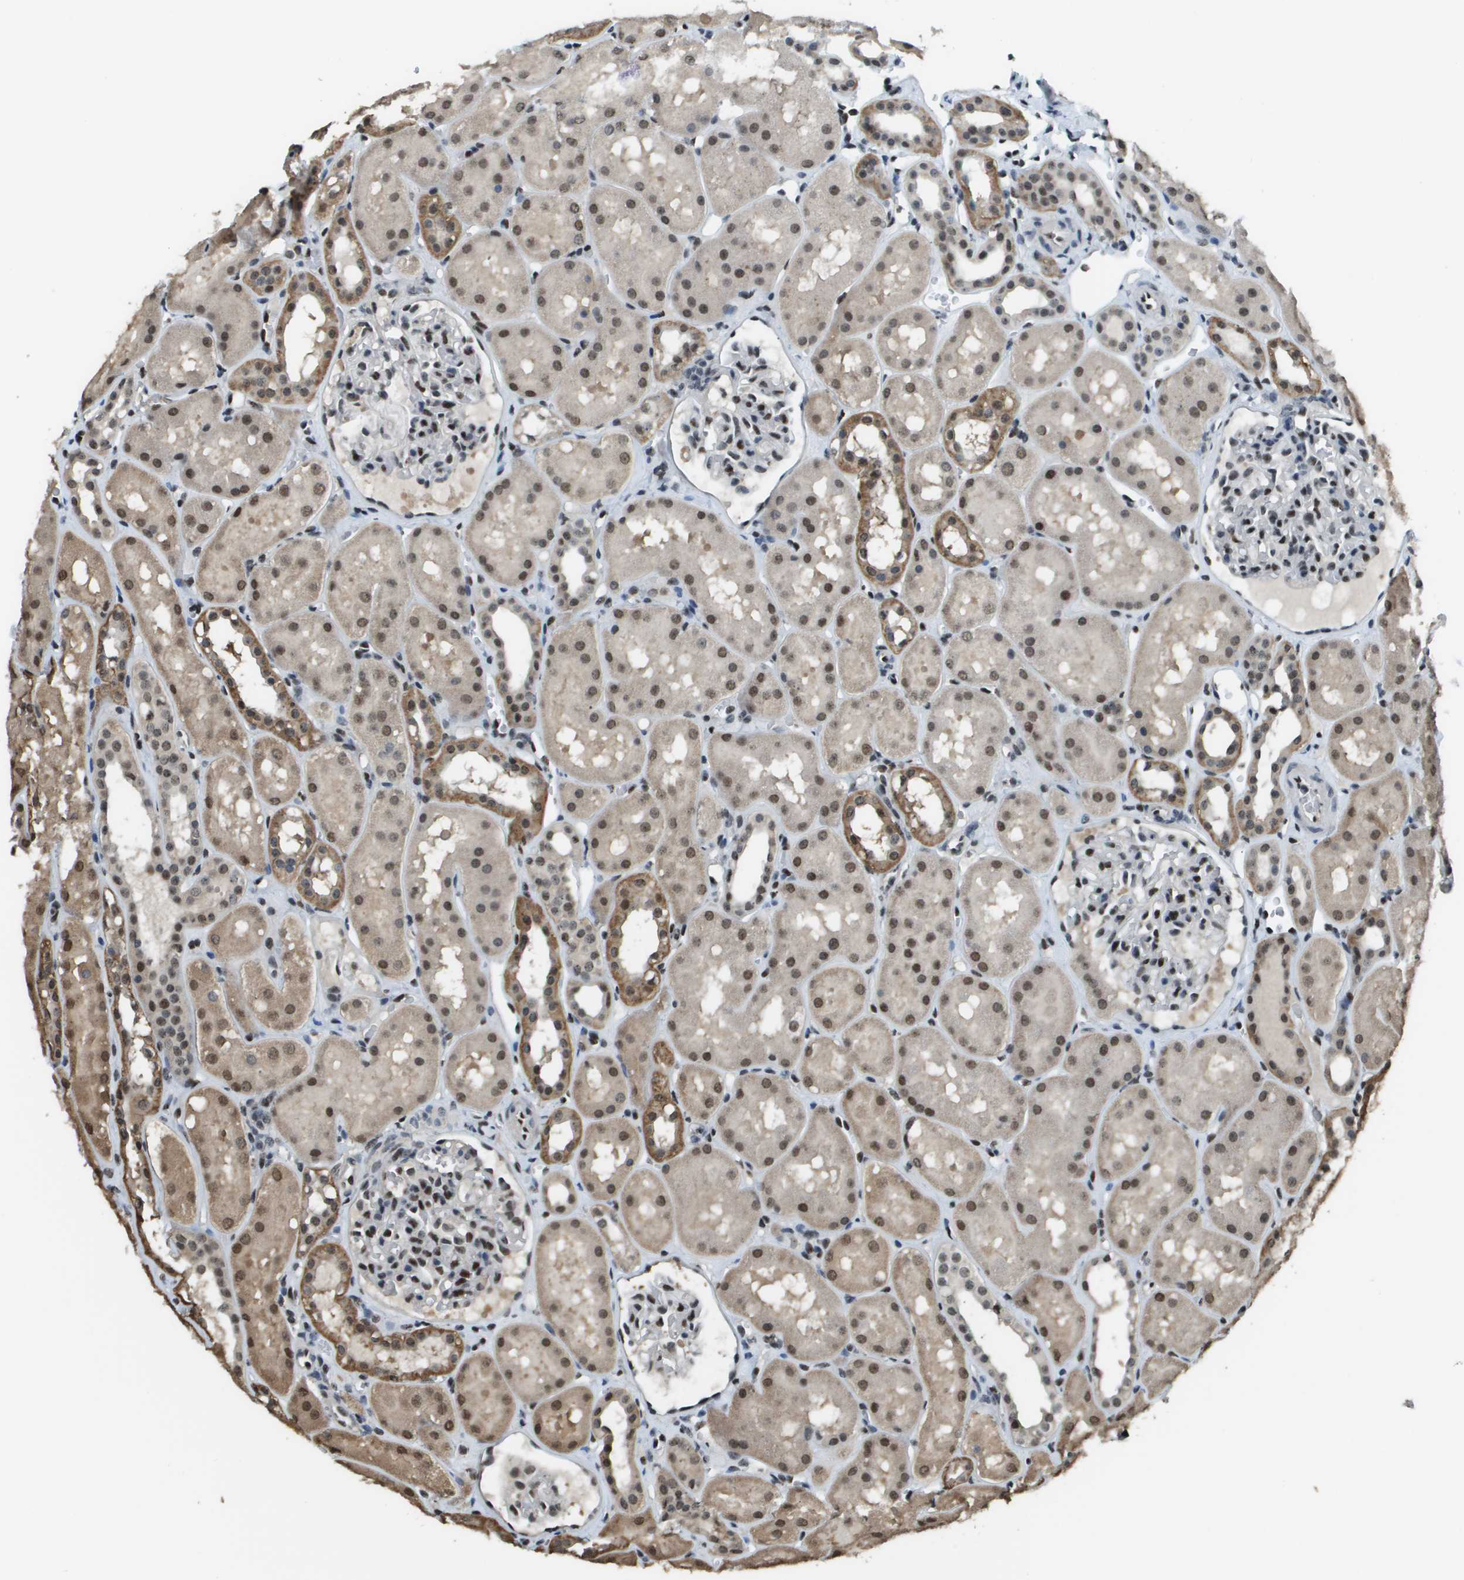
{"staining": {"intensity": "moderate", "quantity": ">75%", "location": "nuclear"}, "tissue": "kidney", "cell_type": "Cells in glomeruli", "image_type": "normal", "snomed": [{"axis": "morphology", "description": "Normal tissue, NOS"}, {"axis": "topography", "description": "Kidney"}, {"axis": "topography", "description": "Urinary bladder"}], "caption": "The micrograph demonstrates staining of unremarkable kidney, revealing moderate nuclear protein positivity (brown color) within cells in glomeruli. The protein is shown in brown color, while the nuclei are stained blue.", "gene": "SP100", "patient": {"sex": "male", "age": 16}}